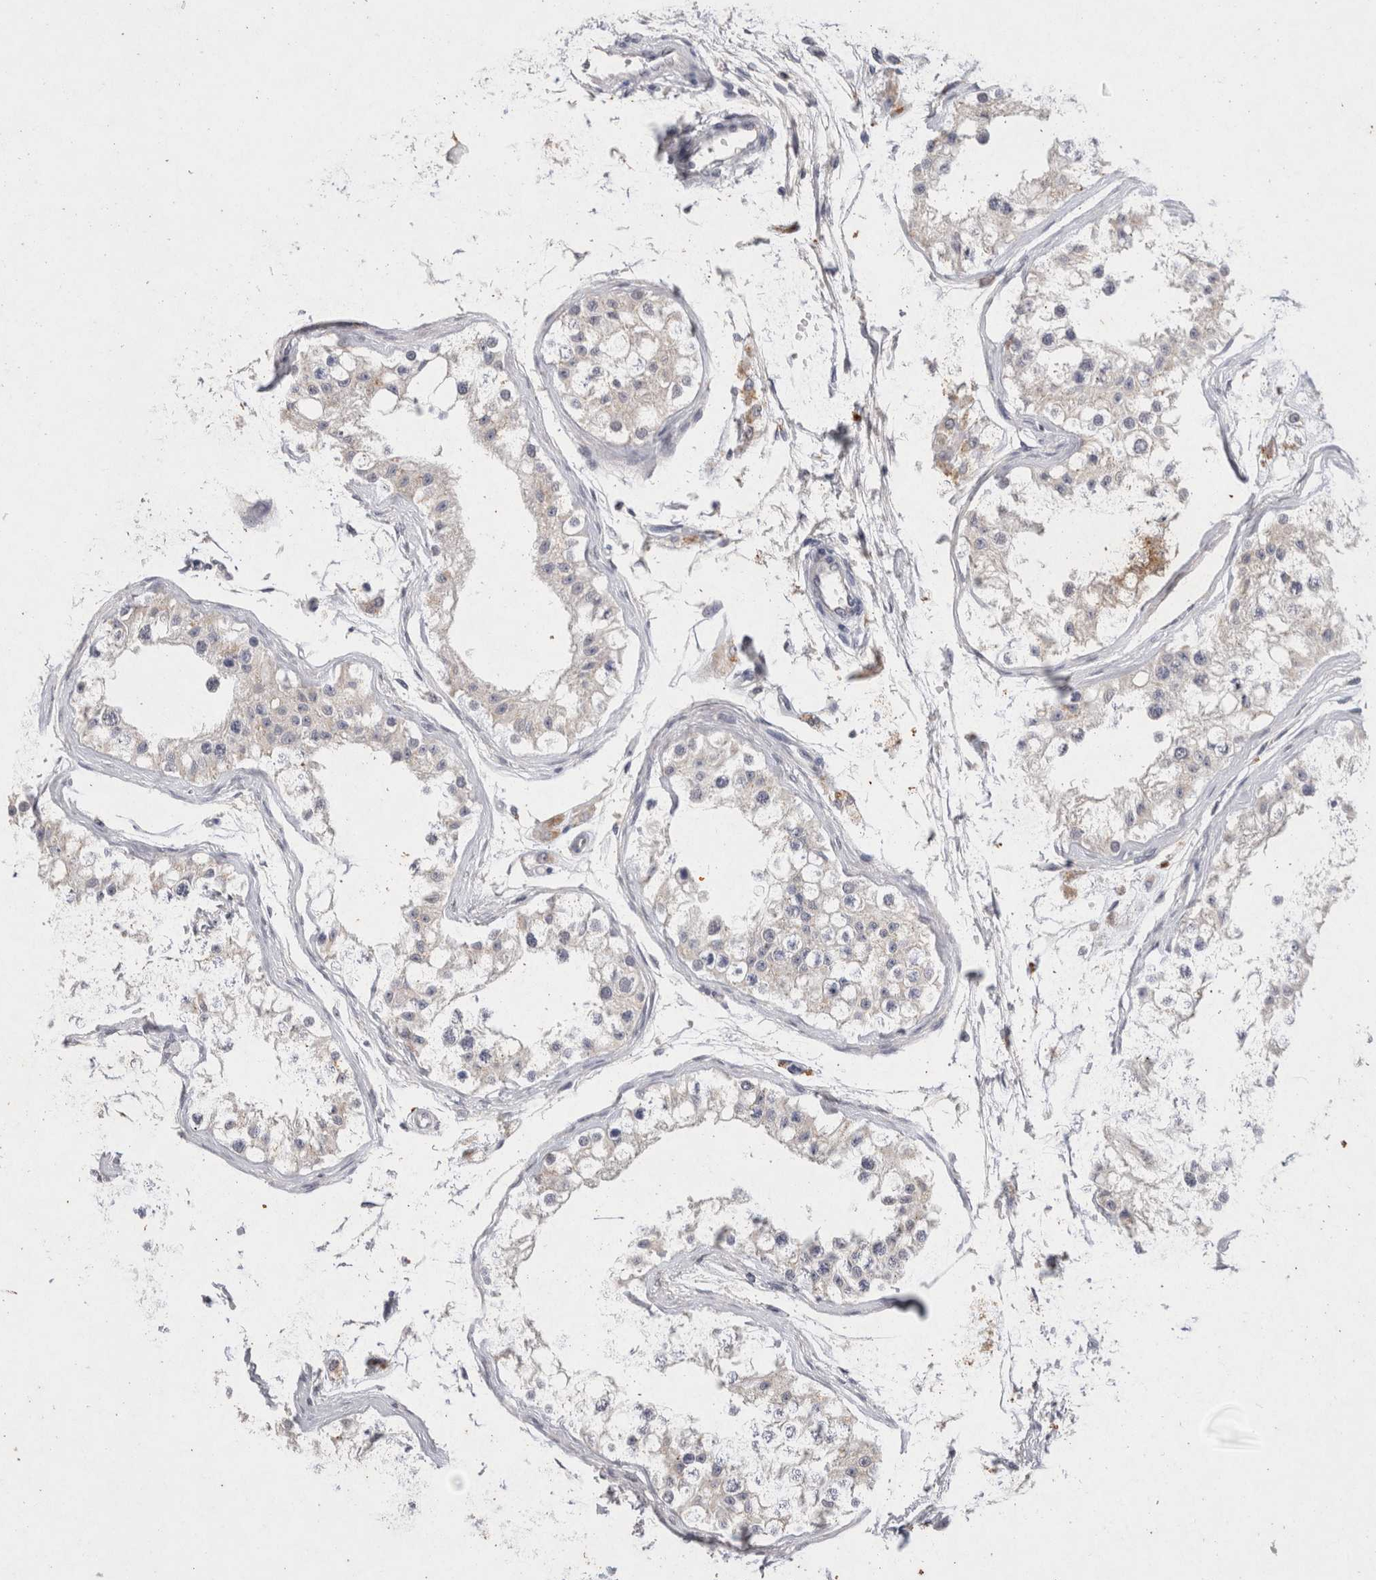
{"staining": {"intensity": "negative", "quantity": "none", "location": "none"}, "tissue": "testis", "cell_type": "Cells in seminiferous ducts", "image_type": "normal", "snomed": [{"axis": "morphology", "description": "Normal tissue, NOS"}, {"axis": "morphology", "description": "Adenocarcinoma, metastatic, NOS"}, {"axis": "topography", "description": "Testis"}], "caption": "Cells in seminiferous ducts are negative for brown protein staining in benign testis. The staining is performed using DAB brown chromogen with nuclei counter-stained in using hematoxylin.", "gene": "RASSF3", "patient": {"sex": "male", "age": 26}}